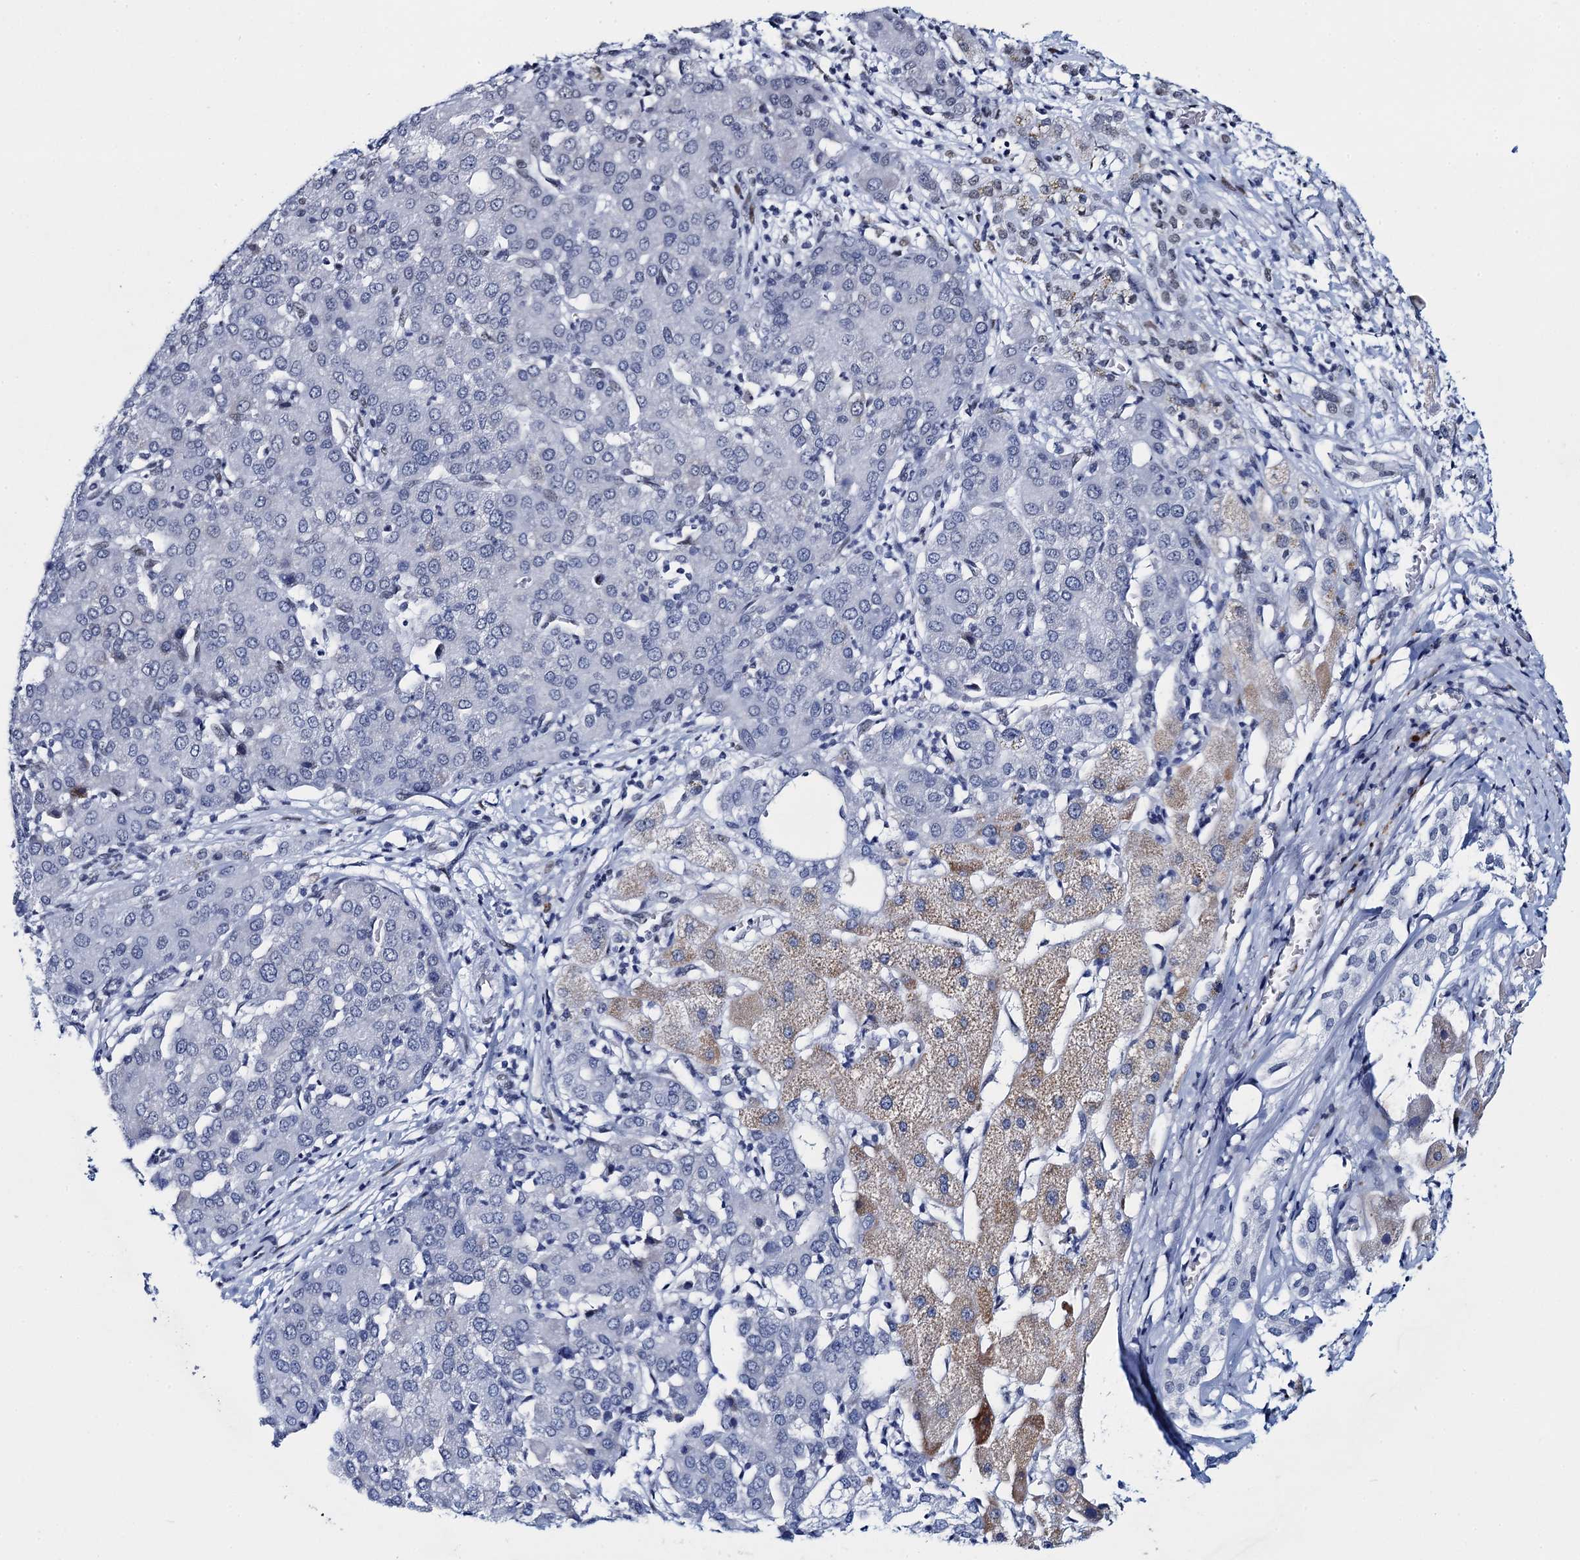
{"staining": {"intensity": "negative", "quantity": "none", "location": "none"}, "tissue": "liver cancer", "cell_type": "Tumor cells", "image_type": "cancer", "snomed": [{"axis": "morphology", "description": "Carcinoma, Hepatocellular, NOS"}, {"axis": "topography", "description": "Liver"}], "caption": "DAB immunohistochemical staining of human liver hepatocellular carcinoma reveals no significant expression in tumor cells. (Immunohistochemistry (ihc), brightfield microscopy, high magnification).", "gene": "HNRNPUL2", "patient": {"sex": "male", "age": 65}}